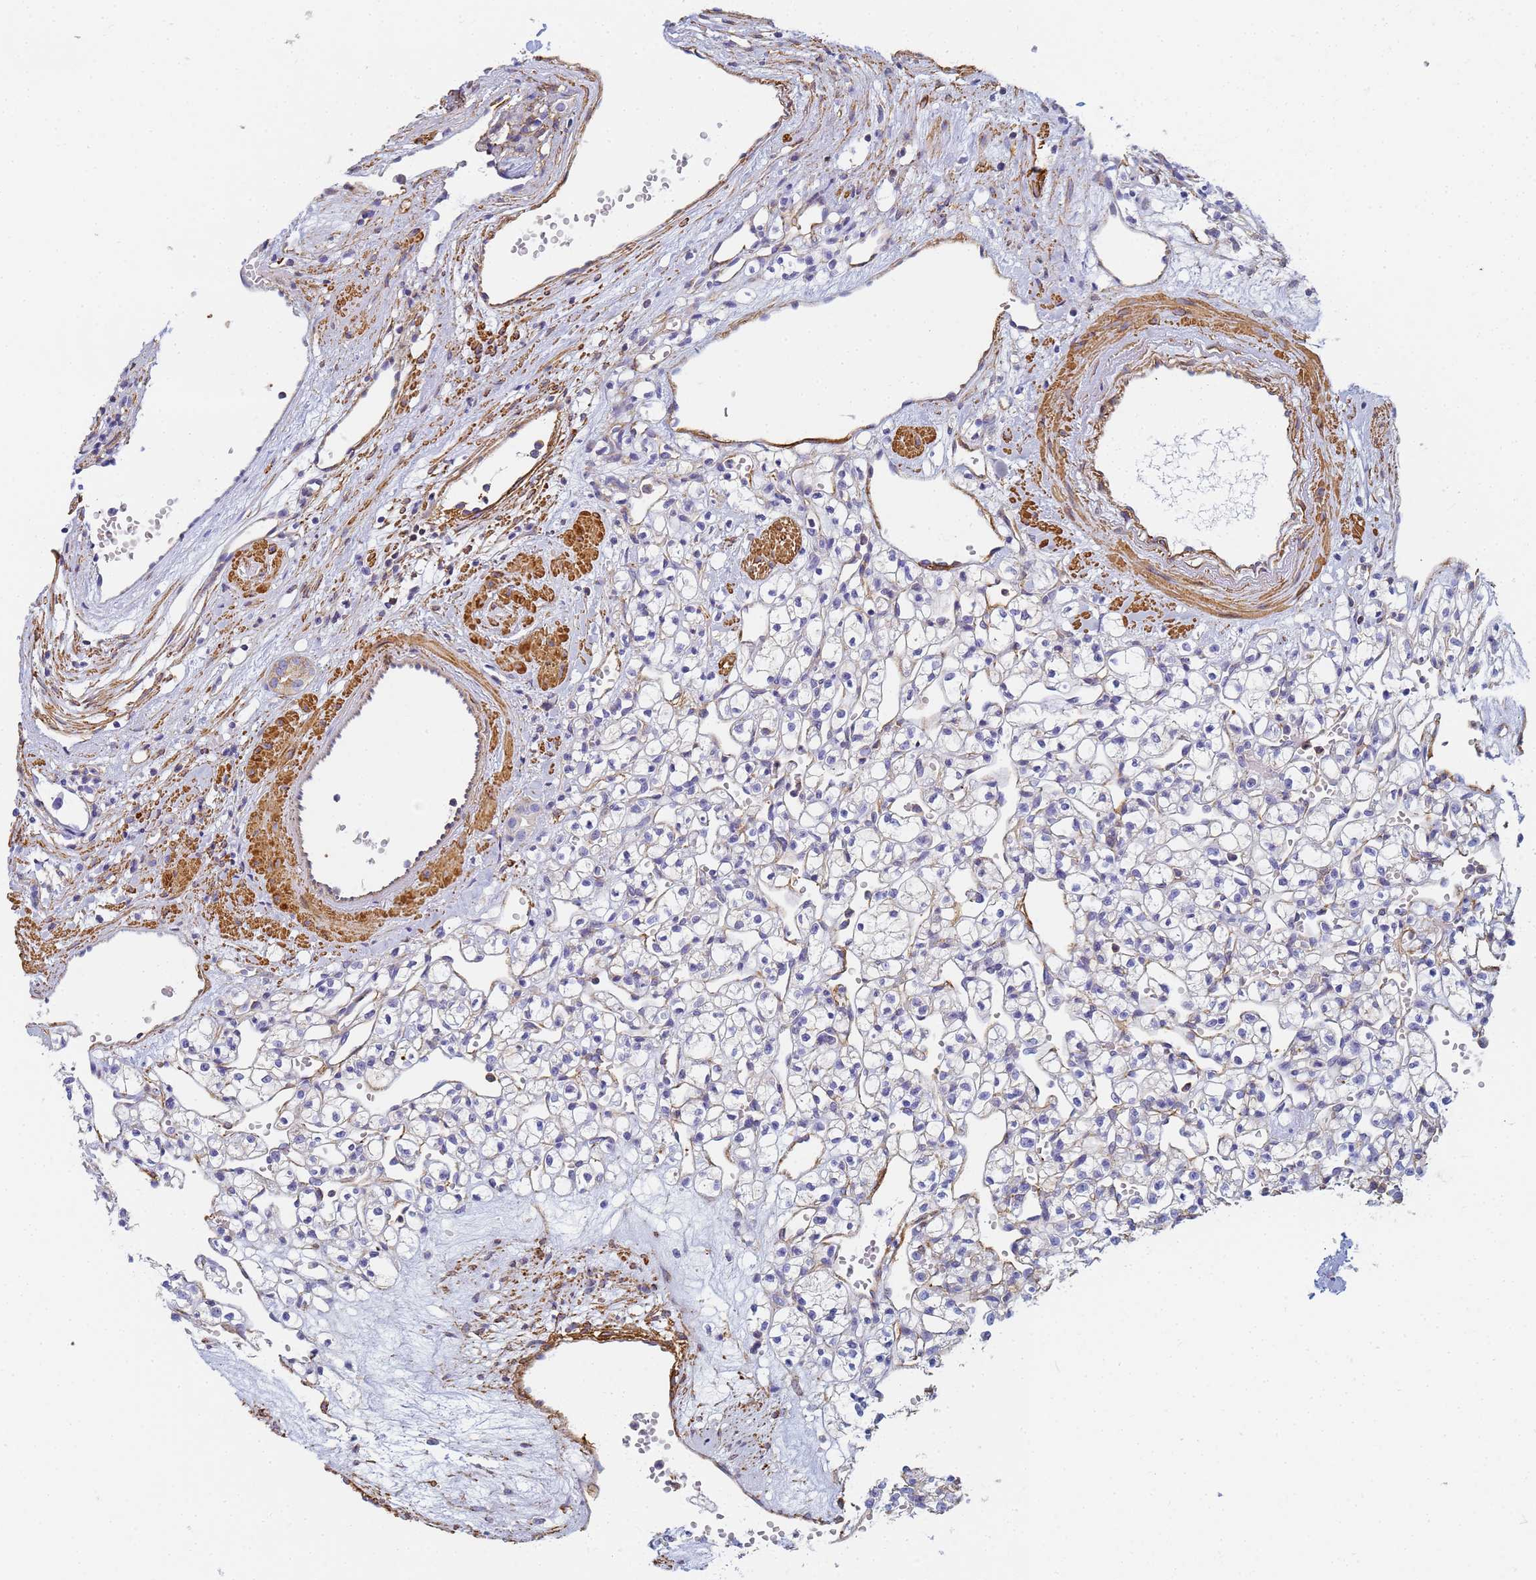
{"staining": {"intensity": "negative", "quantity": "none", "location": "none"}, "tissue": "renal cancer", "cell_type": "Tumor cells", "image_type": "cancer", "snomed": [{"axis": "morphology", "description": "Adenocarcinoma, NOS"}, {"axis": "topography", "description": "Kidney"}], "caption": "This is a image of immunohistochemistry staining of renal adenocarcinoma, which shows no positivity in tumor cells.", "gene": "TPM1", "patient": {"sex": "female", "age": 59}}